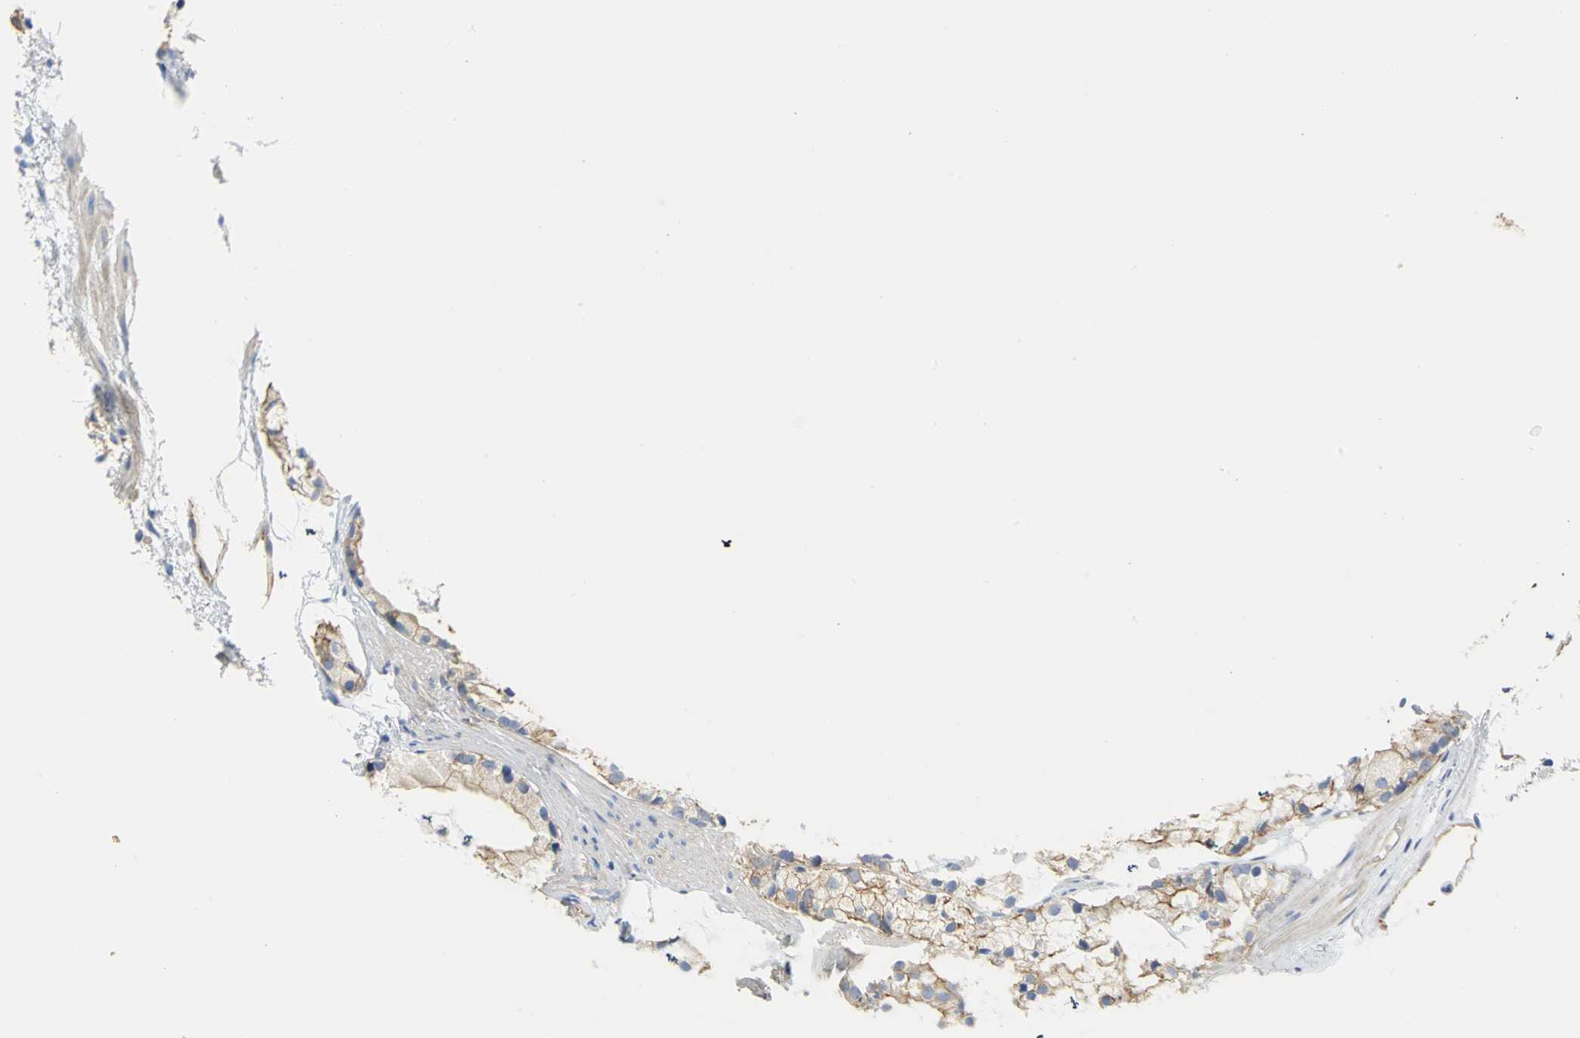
{"staining": {"intensity": "moderate", "quantity": "25%-75%", "location": "cytoplasmic/membranous"}, "tissue": "prostate cancer", "cell_type": "Tumor cells", "image_type": "cancer", "snomed": [{"axis": "morphology", "description": "Adenocarcinoma, High grade"}, {"axis": "topography", "description": "Prostate"}], "caption": "The image demonstrates immunohistochemical staining of prostate cancer. There is moderate cytoplasmic/membranous positivity is appreciated in approximately 25%-75% of tumor cells.", "gene": "FLNB", "patient": {"sex": "male", "age": 85}}